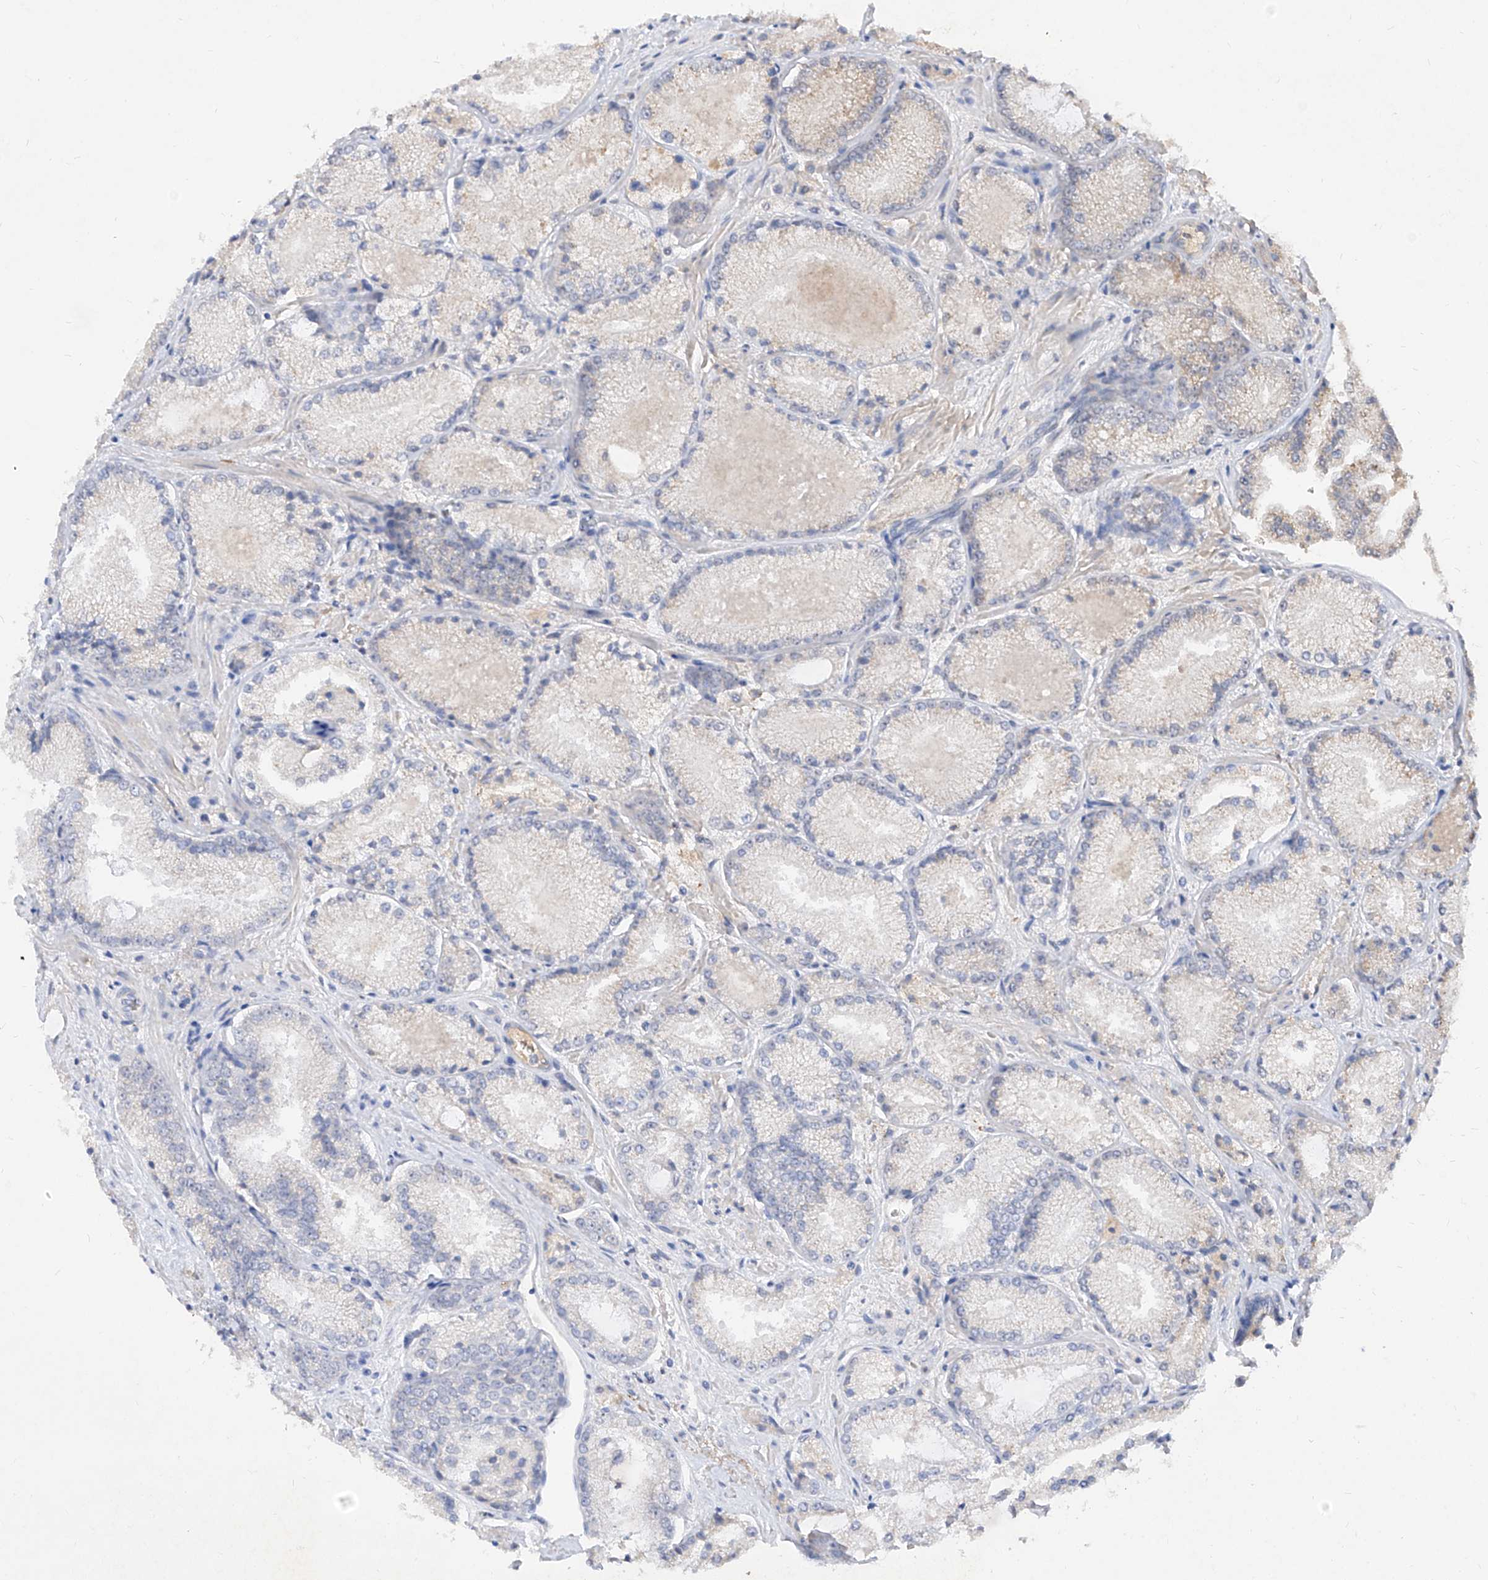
{"staining": {"intensity": "negative", "quantity": "none", "location": "none"}, "tissue": "prostate cancer", "cell_type": "Tumor cells", "image_type": "cancer", "snomed": [{"axis": "morphology", "description": "Adenocarcinoma, High grade"}, {"axis": "topography", "description": "Prostate"}], "caption": "DAB immunohistochemical staining of prostate high-grade adenocarcinoma displays no significant staining in tumor cells. (DAB (3,3'-diaminobenzidine) immunohistochemistry, high magnification).", "gene": "C4A", "patient": {"sex": "male", "age": 73}}